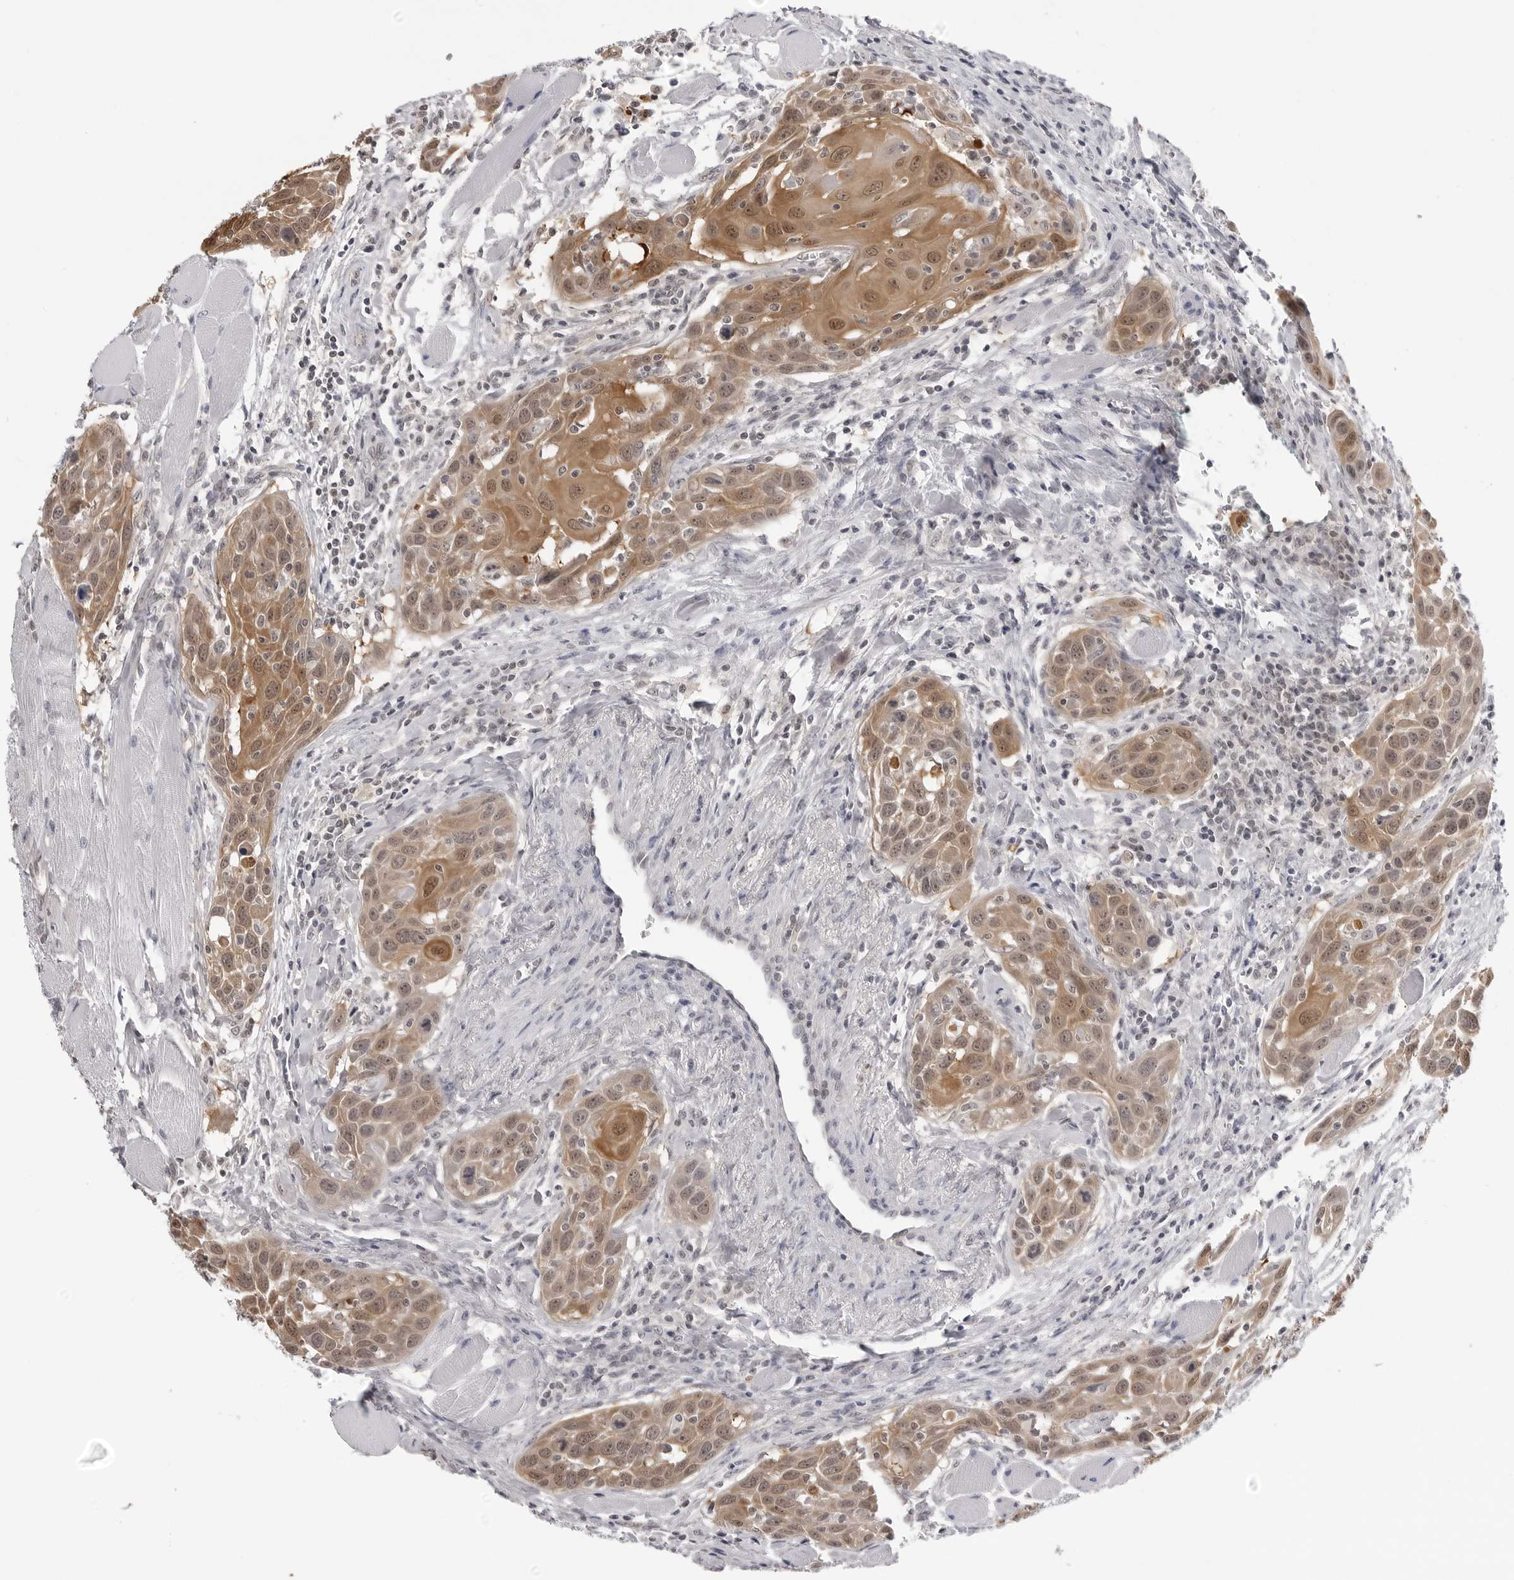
{"staining": {"intensity": "moderate", "quantity": ">75%", "location": "cytoplasmic/membranous,nuclear"}, "tissue": "head and neck cancer", "cell_type": "Tumor cells", "image_type": "cancer", "snomed": [{"axis": "morphology", "description": "Squamous cell carcinoma, NOS"}, {"axis": "topography", "description": "Oral tissue"}, {"axis": "topography", "description": "Head-Neck"}], "caption": "Immunohistochemical staining of human head and neck squamous cell carcinoma shows medium levels of moderate cytoplasmic/membranous and nuclear staining in about >75% of tumor cells. (Brightfield microscopy of DAB IHC at high magnification).", "gene": "YWHAG", "patient": {"sex": "female", "age": 50}}